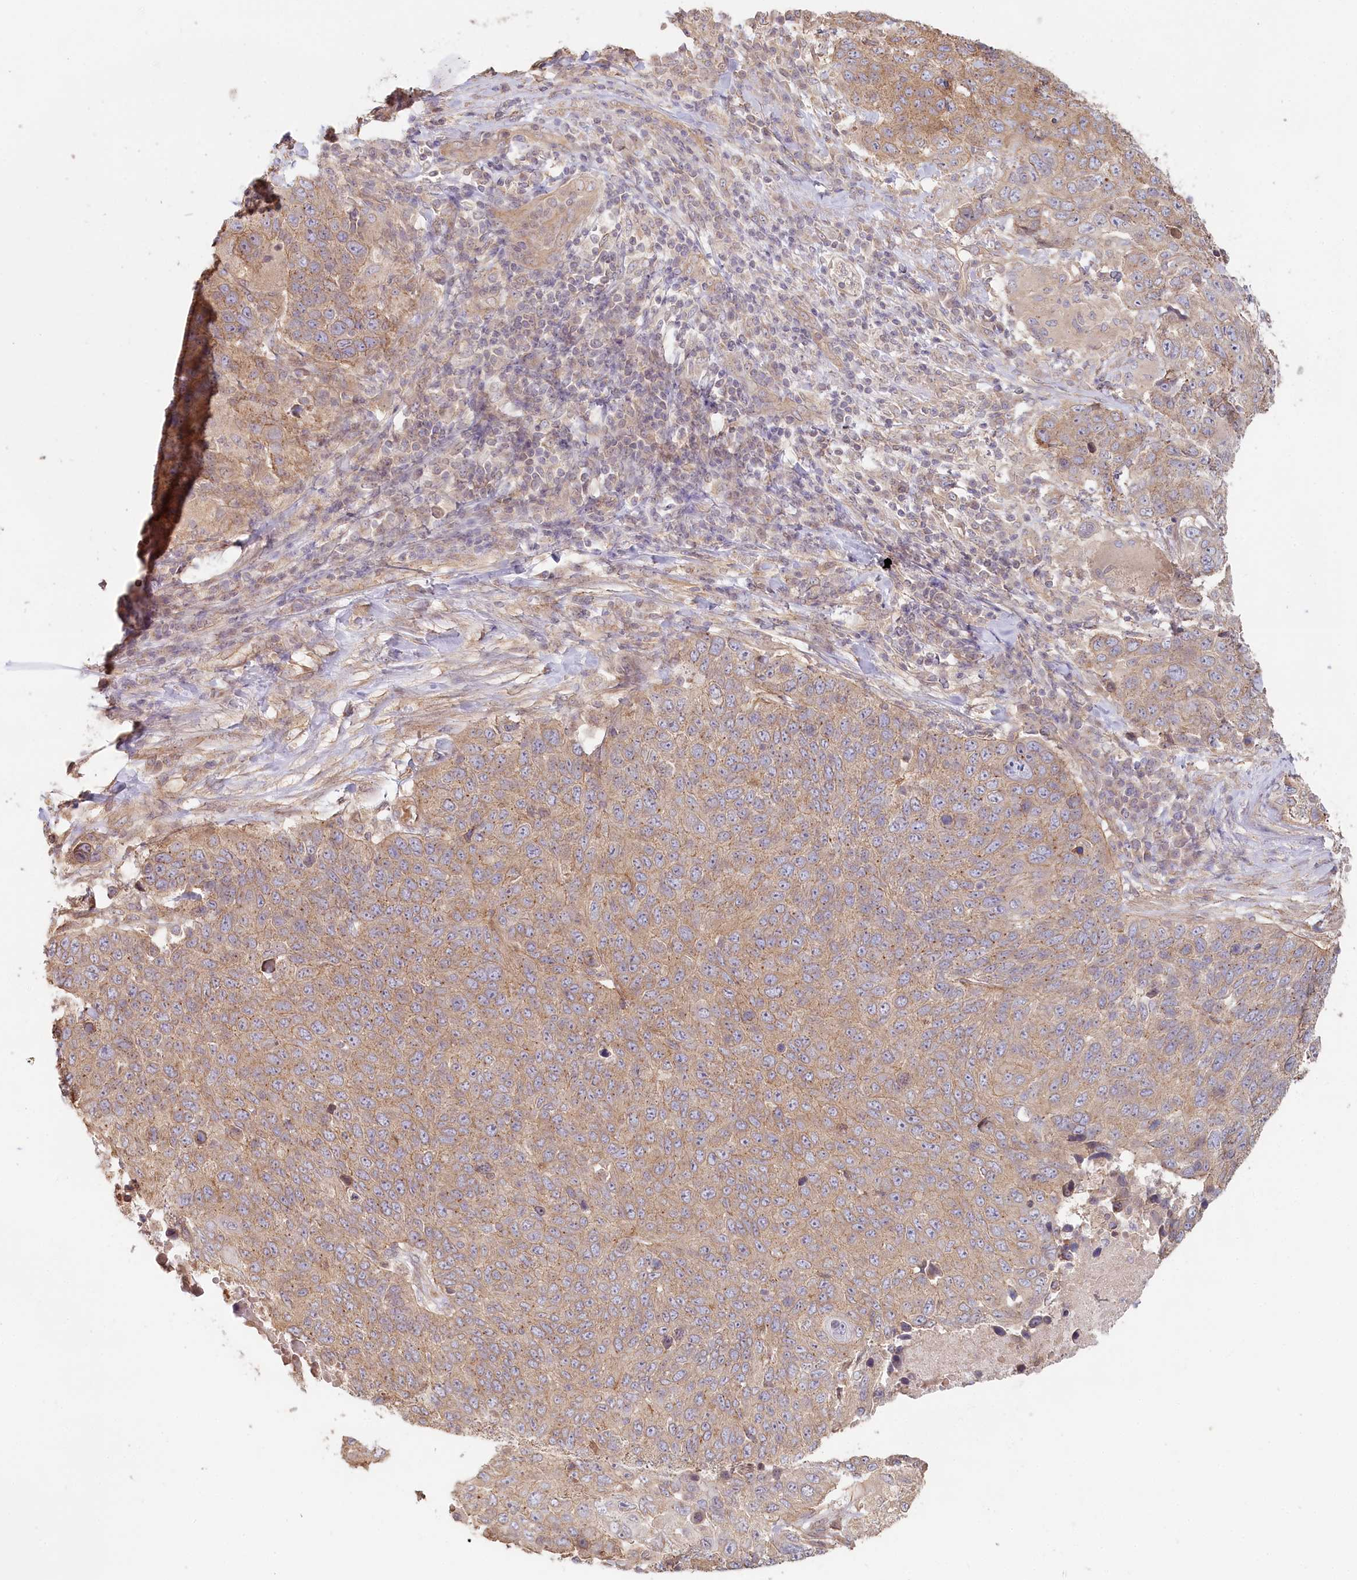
{"staining": {"intensity": "moderate", "quantity": ">75%", "location": "cytoplasmic/membranous"}, "tissue": "lung cancer", "cell_type": "Tumor cells", "image_type": "cancer", "snomed": [{"axis": "morphology", "description": "Normal tissue, NOS"}, {"axis": "morphology", "description": "Squamous cell carcinoma, NOS"}, {"axis": "topography", "description": "Lymph node"}, {"axis": "topography", "description": "Lung"}], "caption": "Squamous cell carcinoma (lung) stained with a protein marker displays moderate staining in tumor cells.", "gene": "TCHP", "patient": {"sex": "male", "age": 66}}